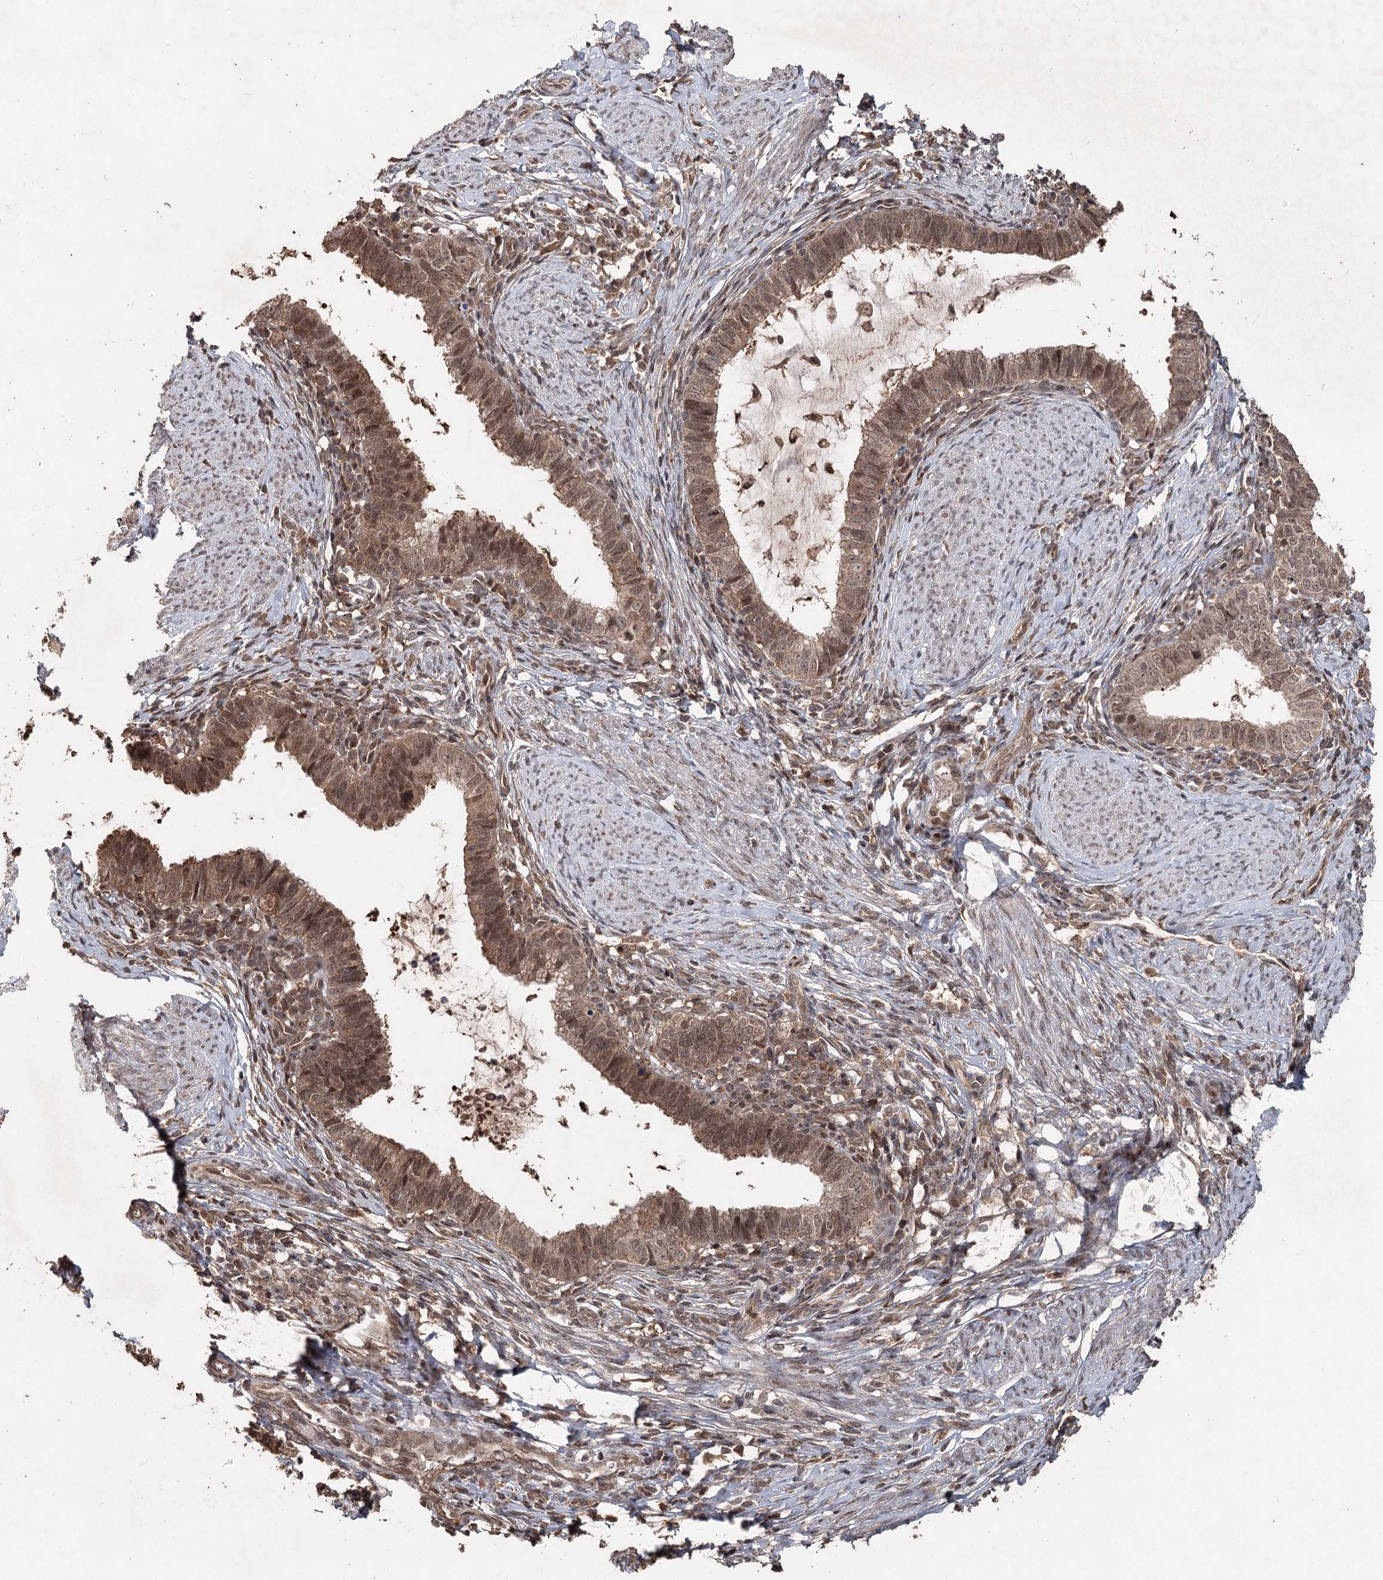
{"staining": {"intensity": "moderate", "quantity": ">75%", "location": "cytoplasmic/membranous,nuclear"}, "tissue": "cervical cancer", "cell_type": "Tumor cells", "image_type": "cancer", "snomed": [{"axis": "morphology", "description": "Adenocarcinoma, NOS"}, {"axis": "topography", "description": "Cervix"}], "caption": "Moderate cytoplasmic/membranous and nuclear positivity is appreciated in about >75% of tumor cells in adenocarcinoma (cervical).", "gene": "FBXO7", "patient": {"sex": "female", "age": 36}}